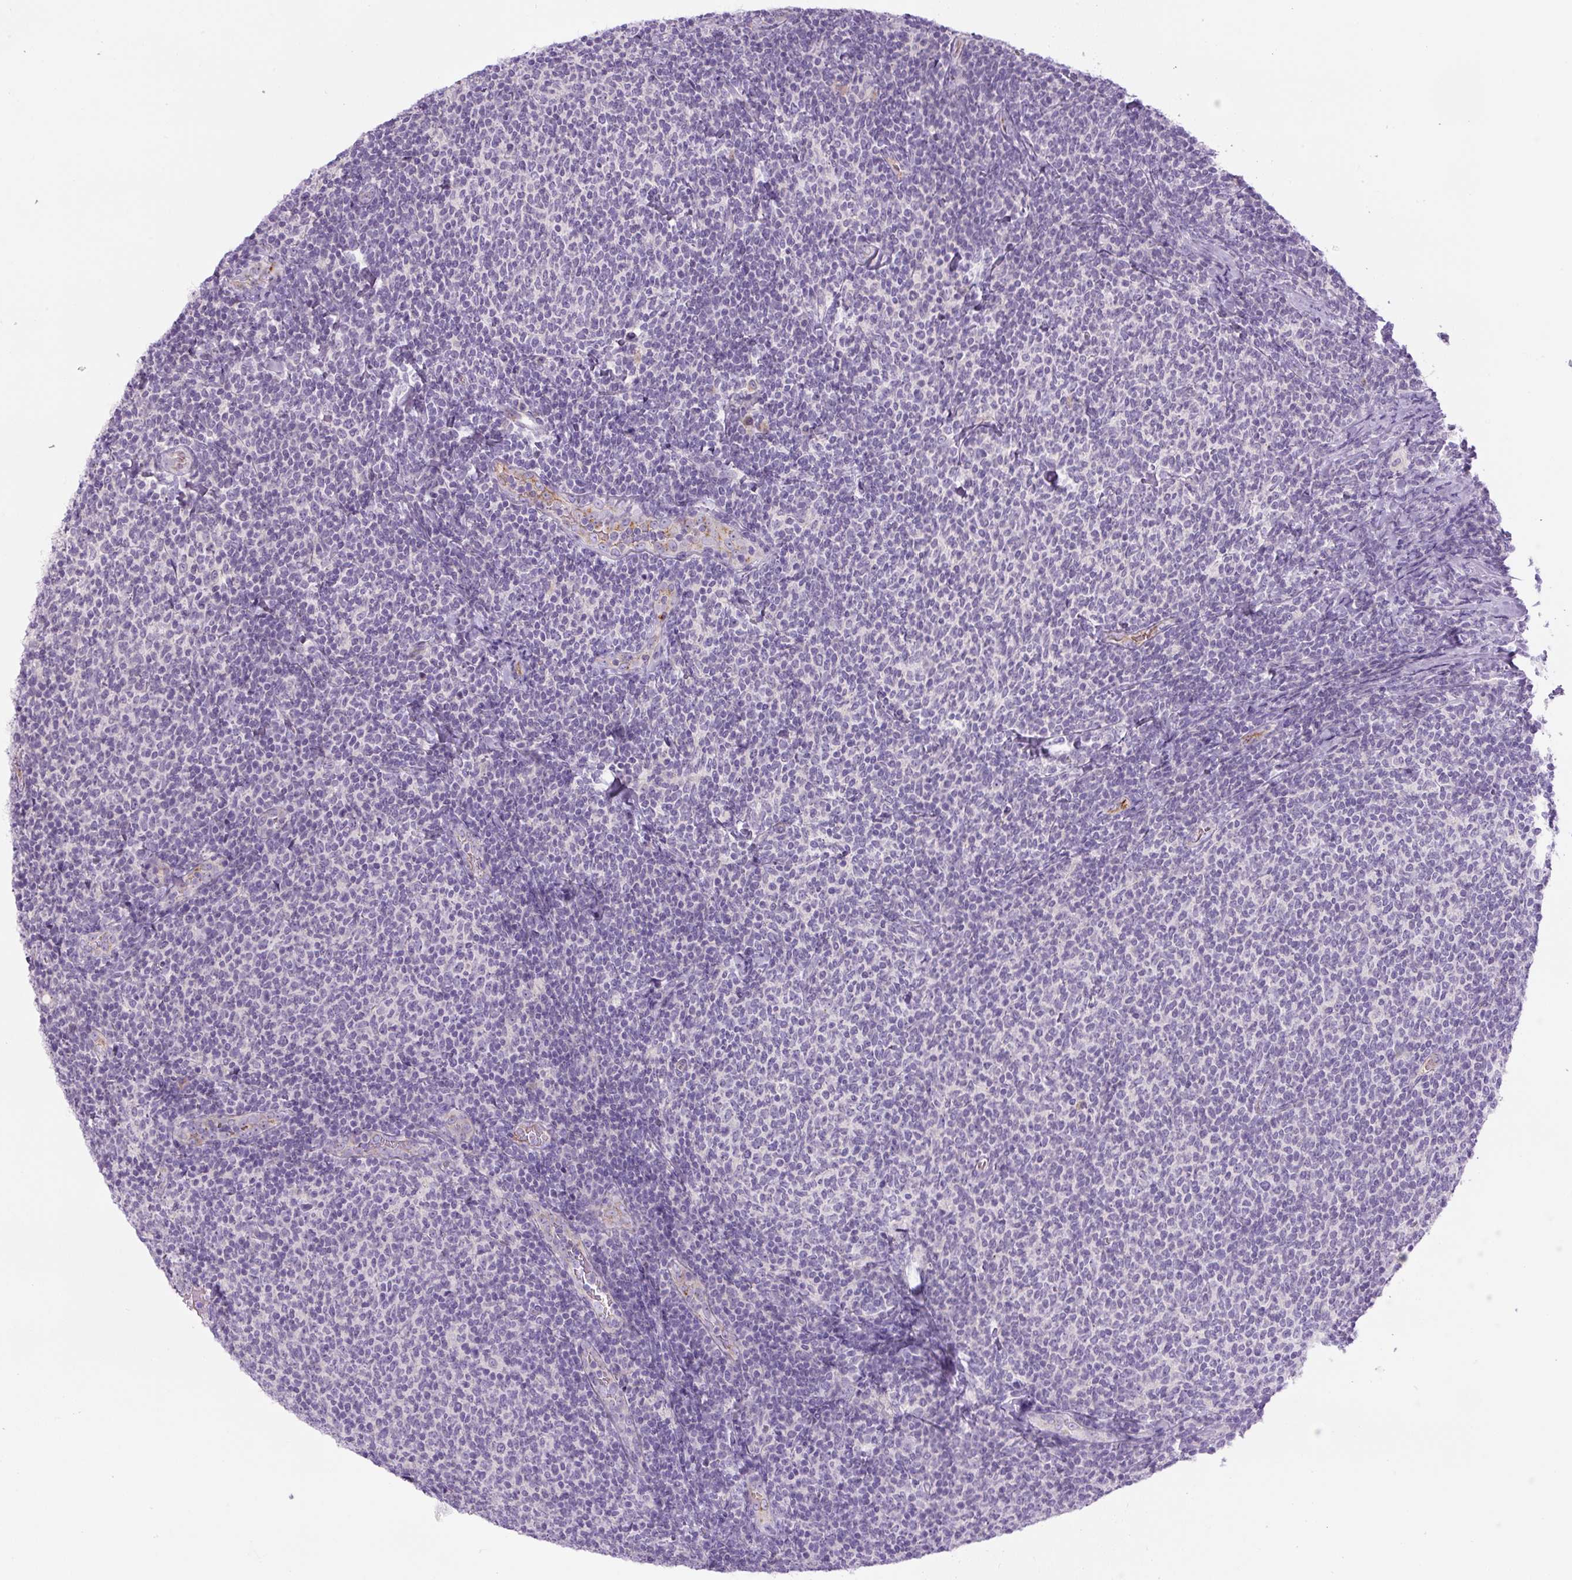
{"staining": {"intensity": "negative", "quantity": "none", "location": "none"}, "tissue": "lymphoma", "cell_type": "Tumor cells", "image_type": "cancer", "snomed": [{"axis": "morphology", "description": "Malignant lymphoma, non-Hodgkin's type, Low grade"}, {"axis": "topography", "description": "Lymph node"}], "caption": "IHC of human lymphoma shows no staining in tumor cells.", "gene": "RSPO4", "patient": {"sex": "male", "age": 52}}